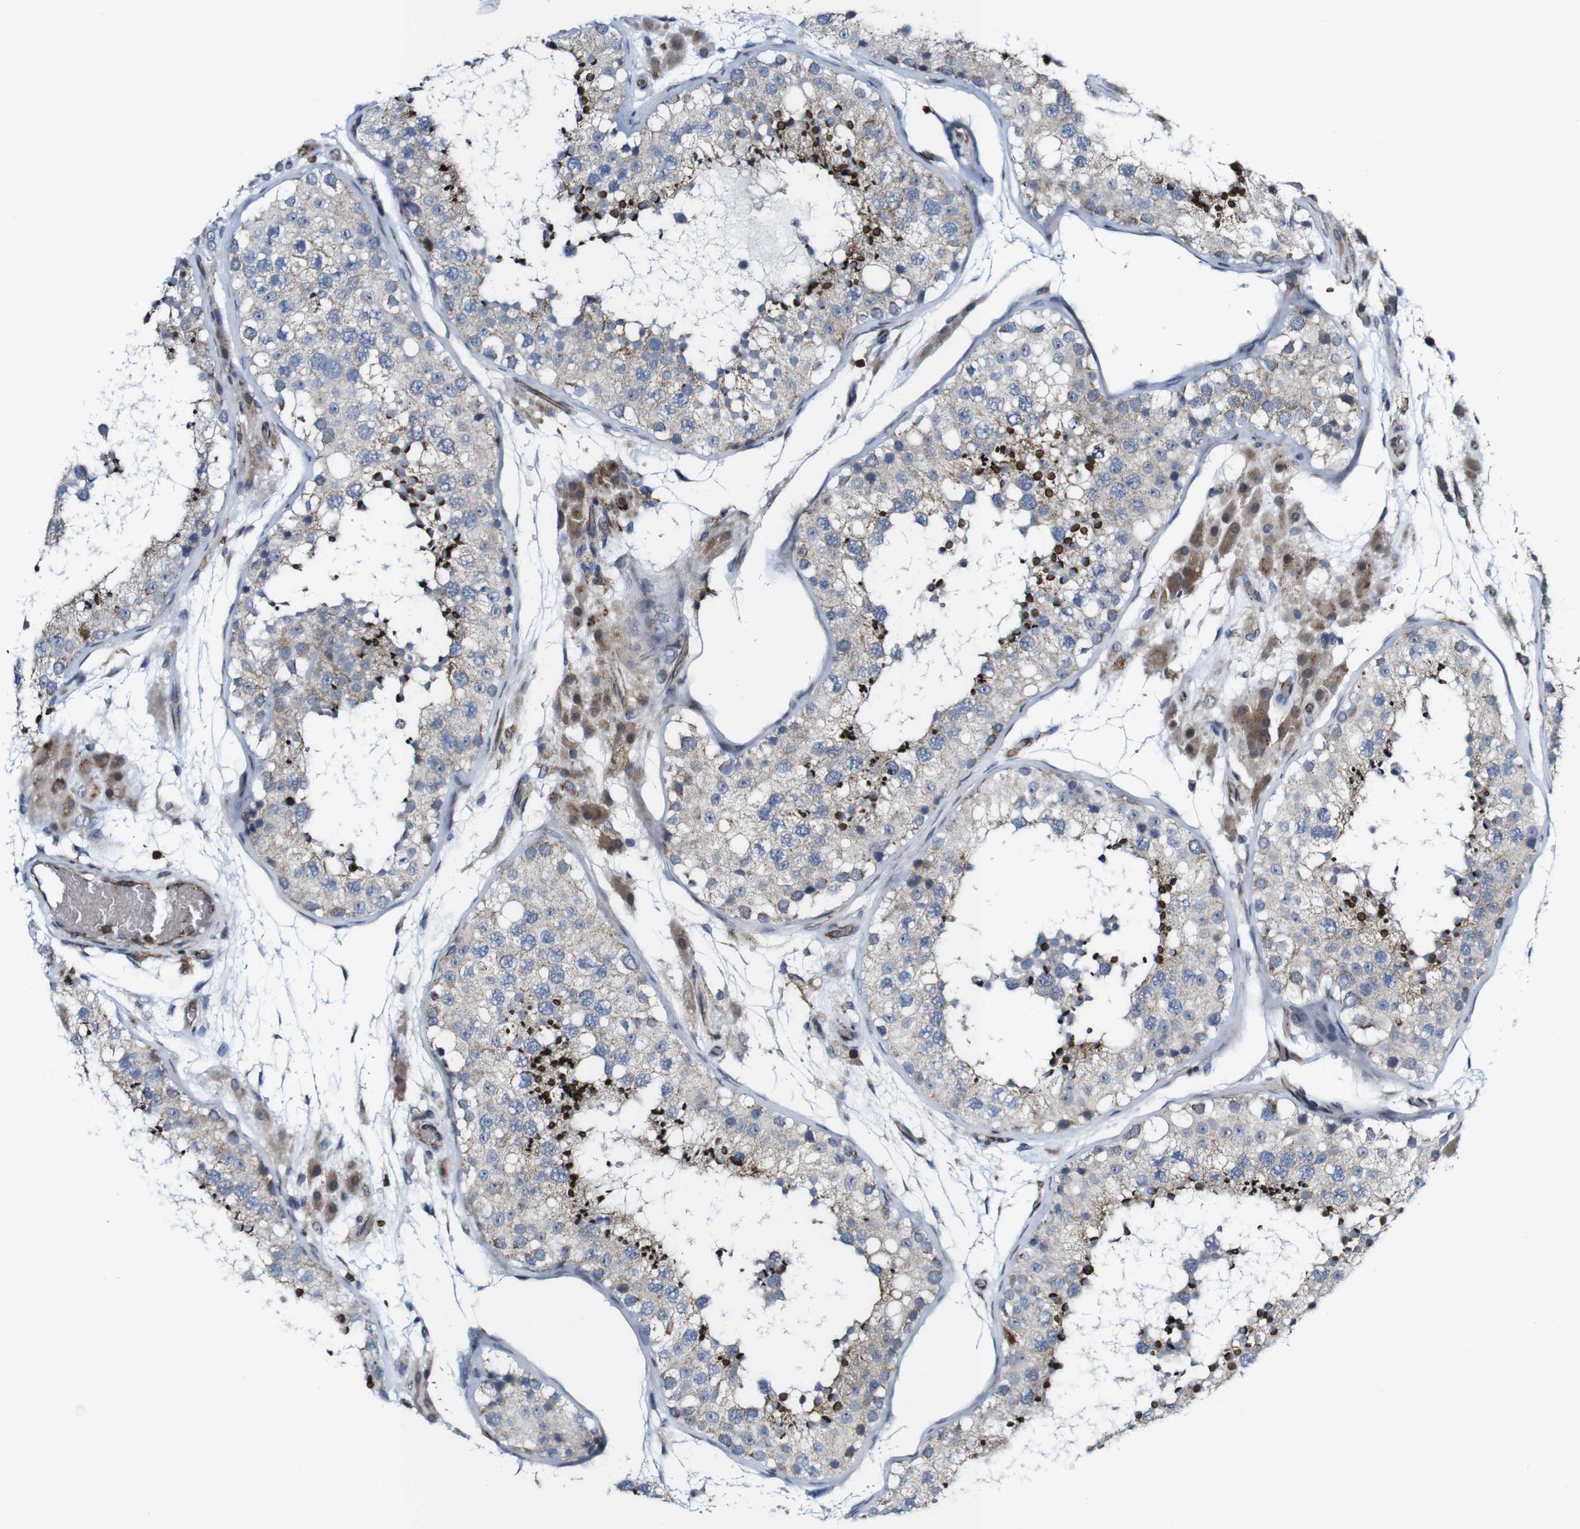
{"staining": {"intensity": "strong", "quantity": "<25%", "location": "cytoplasmic/membranous"}, "tissue": "testis", "cell_type": "Cells in seminiferous ducts", "image_type": "normal", "snomed": [{"axis": "morphology", "description": "Normal tissue, NOS"}, {"axis": "topography", "description": "Testis"}, {"axis": "topography", "description": "Epididymis"}], "caption": "Immunohistochemical staining of unremarkable human testis exhibits strong cytoplasmic/membranous protein positivity in approximately <25% of cells in seminiferous ducts. (DAB IHC, brown staining for protein, blue staining for nuclei).", "gene": "JAK2", "patient": {"sex": "male", "age": 26}}